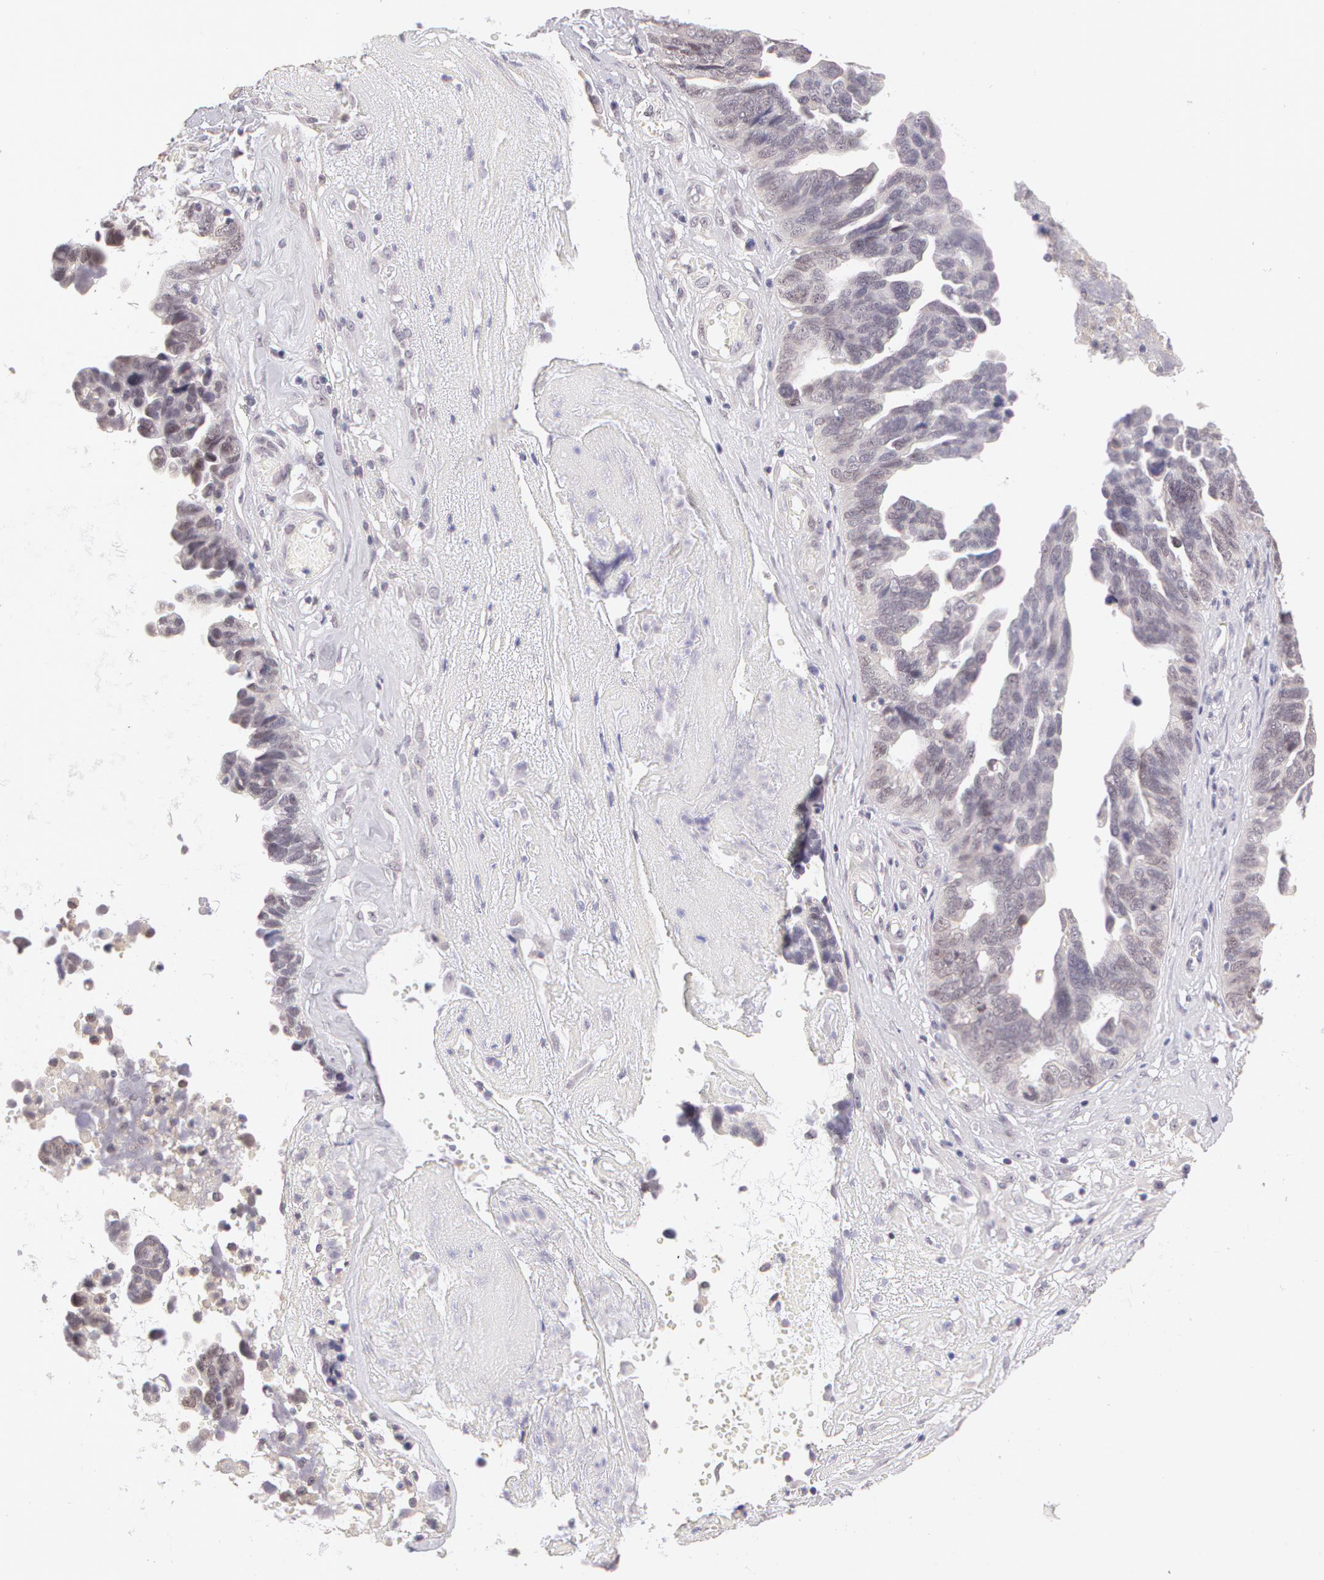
{"staining": {"intensity": "negative", "quantity": "none", "location": "none"}, "tissue": "ovarian cancer", "cell_type": "Tumor cells", "image_type": "cancer", "snomed": [{"axis": "morphology", "description": "Cystadenocarcinoma, serous, NOS"}, {"axis": "topography", "description": "Ovary"}], "caption": "Human ovarian cancer stained for a protein using immunohistochemistry (IHC) reveals no expression in tumor cells.", "gene": "ZNF597", "patient": {"sex": "female", "age": 64}}